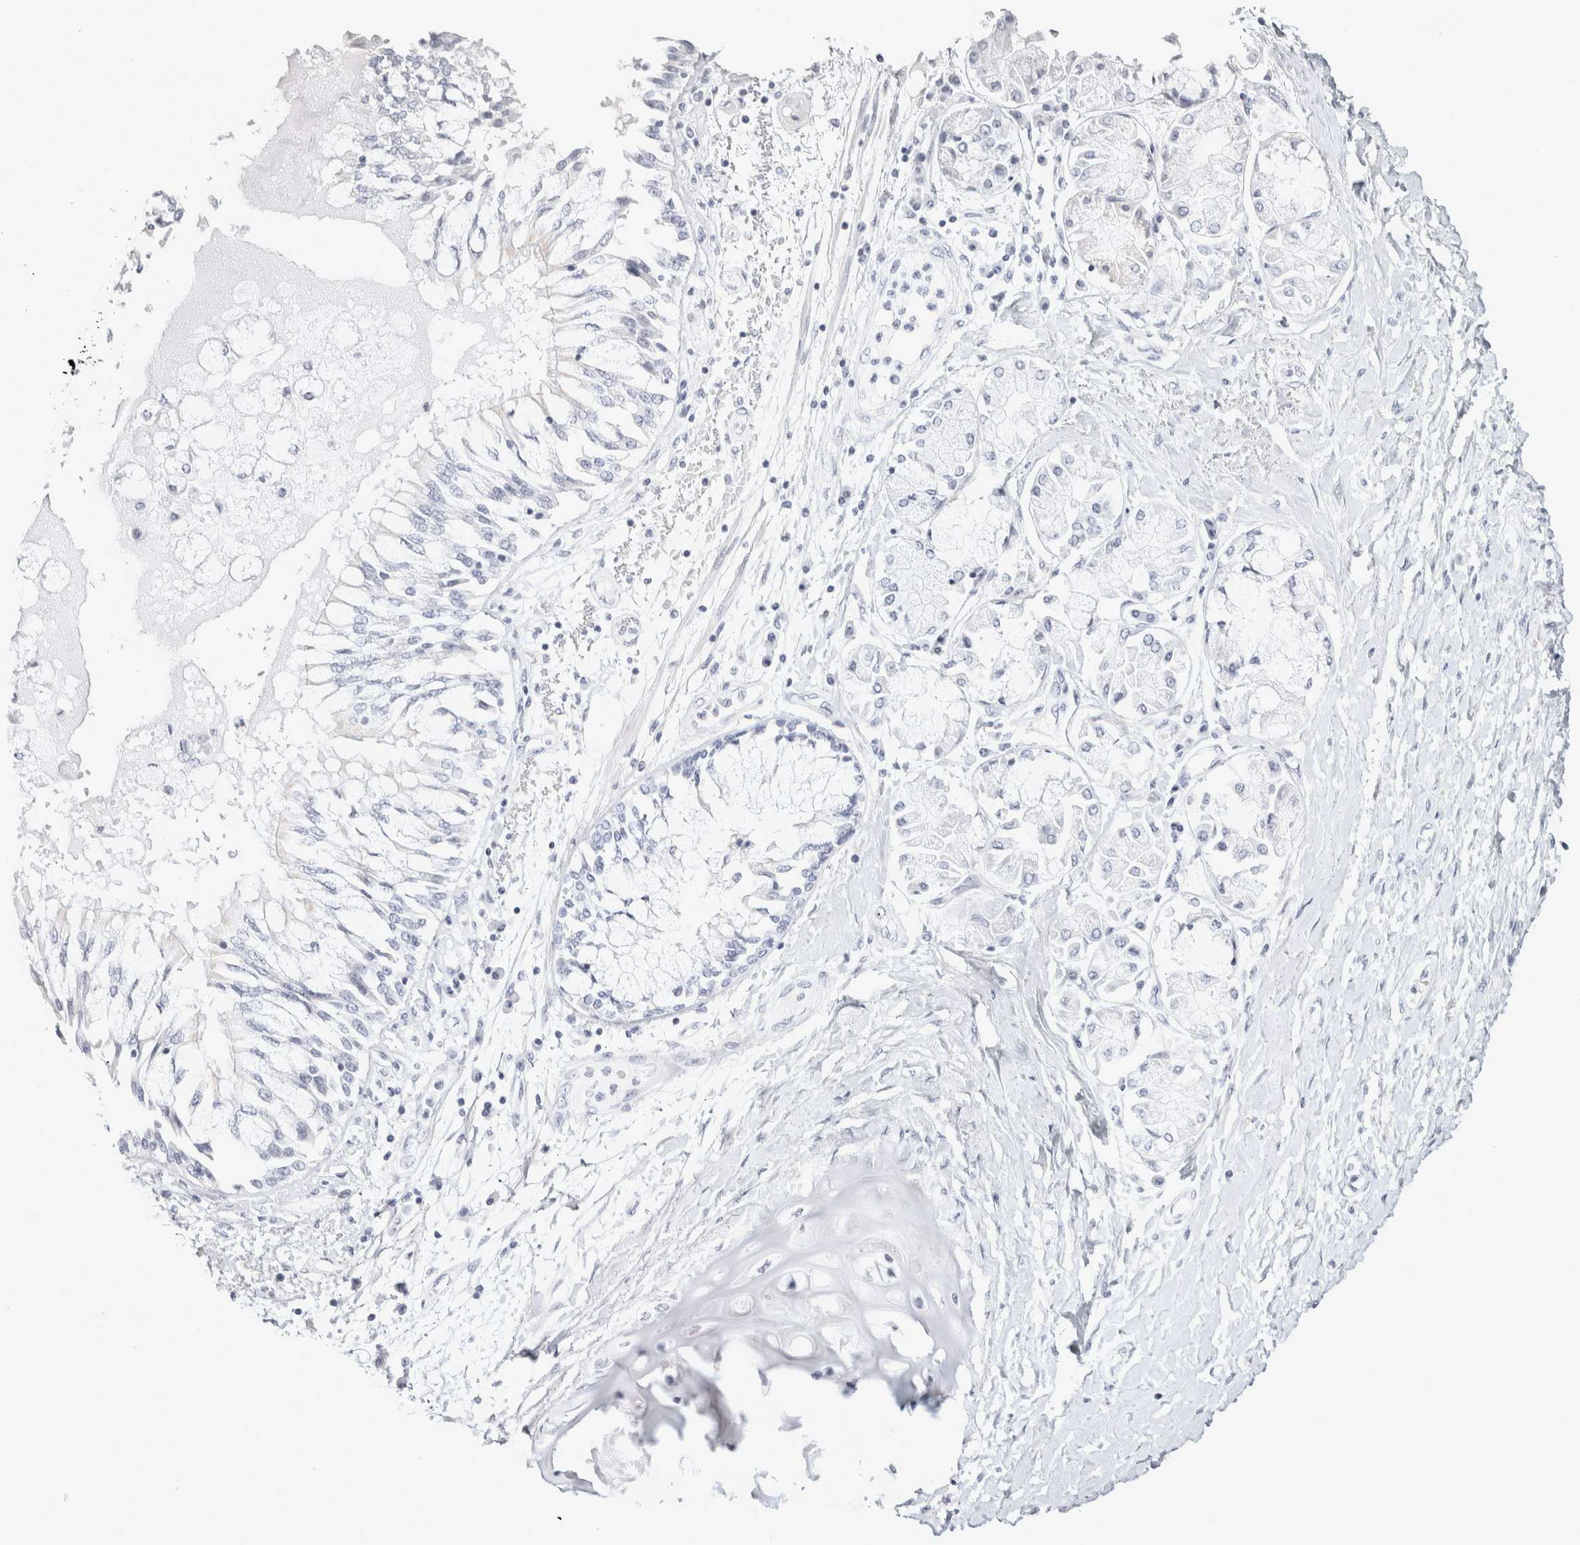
{"staining": {"intensity": "negative", "quantity": "none", "location": "none"}, "tissue": "lung cancer", "cell_type": "Tumor cells", "image_type": "cancer", "snomed": [{"axis": "morphology", "description": "Normal tissue, NOS"}, {"axis": "morphology", "description": "Squamous cell carcinoma, NOS"}, {"axis": "topography", "description": "Lymph node"}, {"axis": "topography", "description": "Cartilage tissue"}, {"axis": "topography", "description": "Bronchus"}, {"axis": "topography", "description": "Lung"}, {"axis": "topography", "description": "Peripheral nerve tissue"}], "caption": "An image of lung cancer stained for a protein shows no brown staining in tumor cells.", "gene": "GARIN1A", "patient": {"sex": "female", "age": 49}}